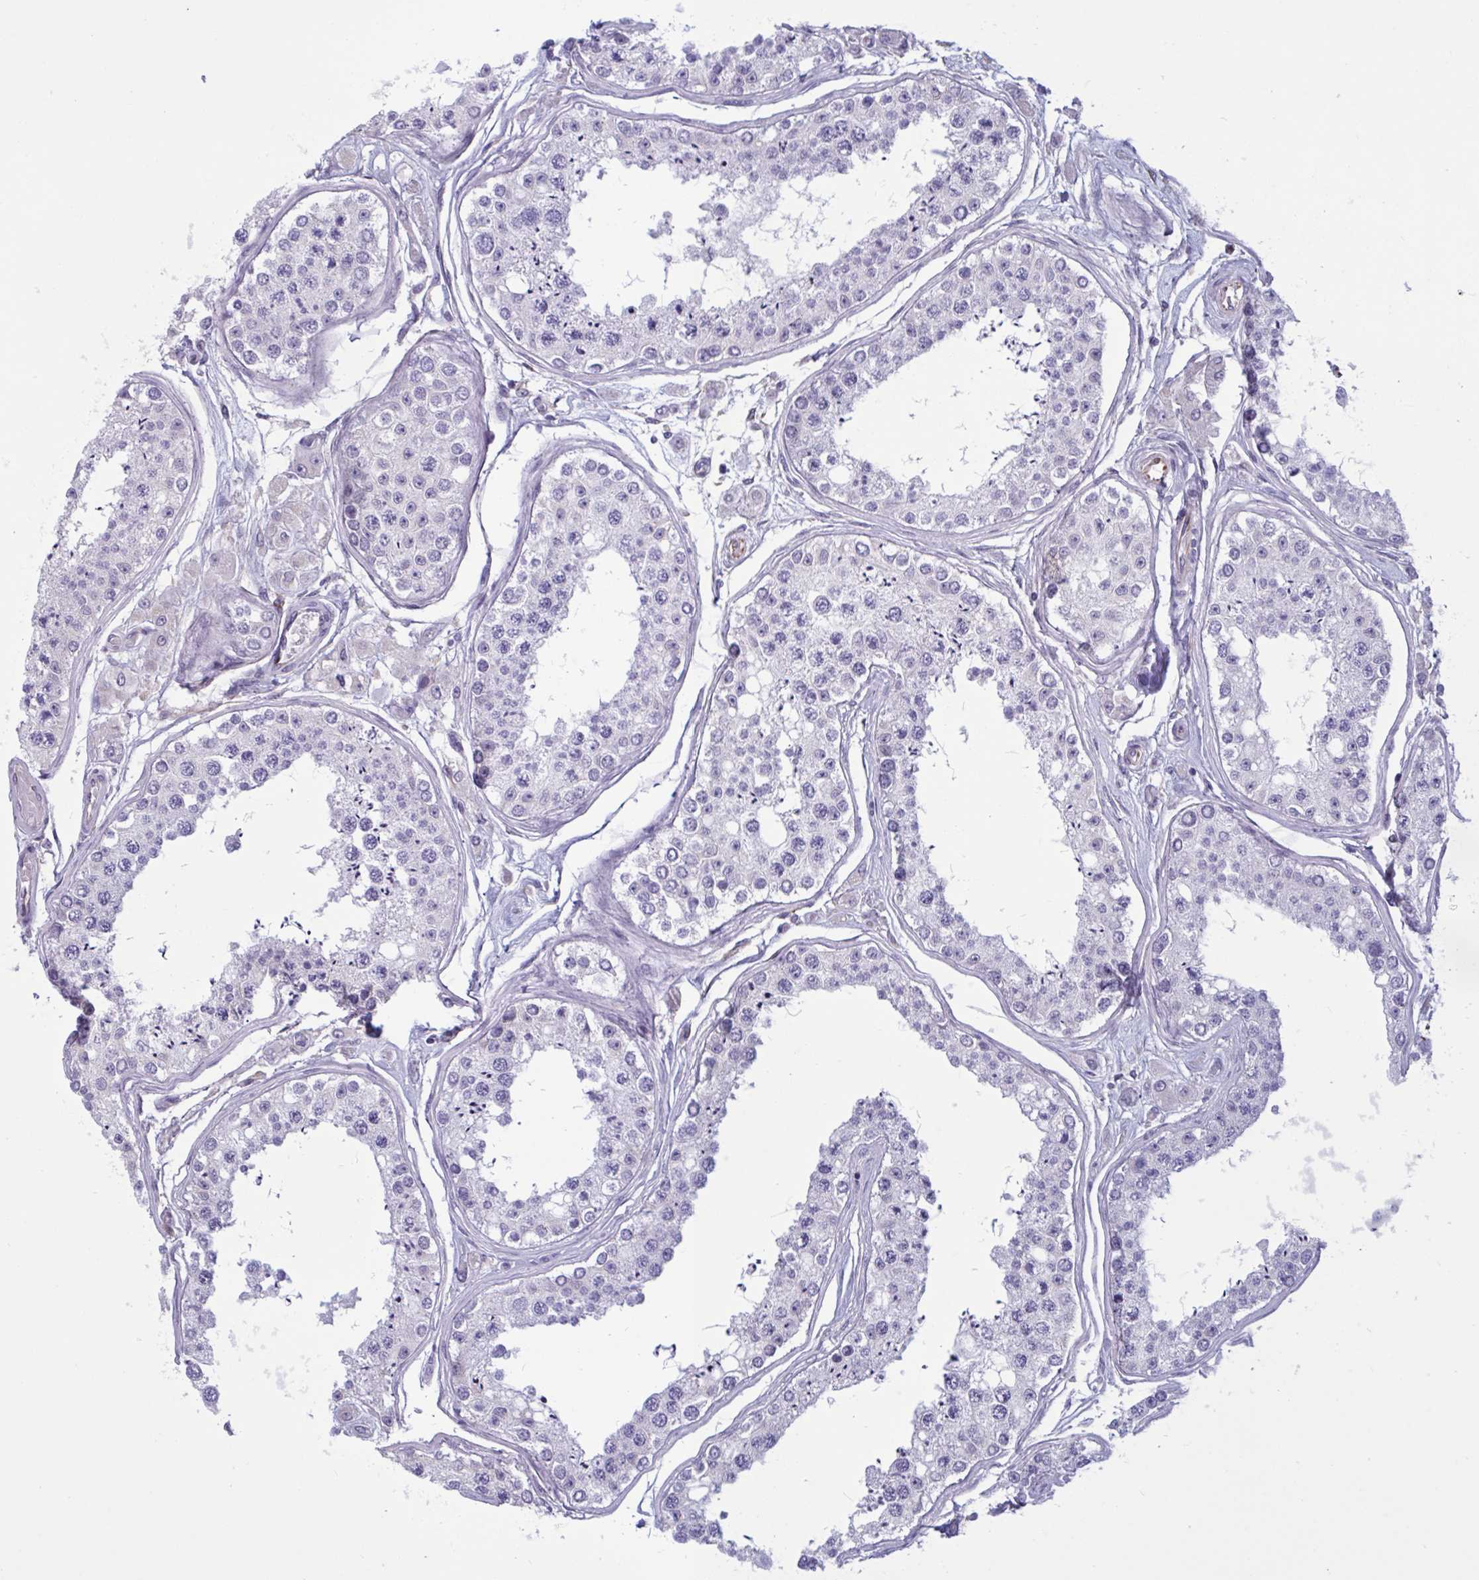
{"staining": {"intensity": "moderate", "quantity": "<25%", "location": "cytoplasmic/membranous"}, "tissue": "testis", "cell_type": "Cells in seminiferous ducts", "image_type": "normal", "snomed": [{"axis": "morphology", "description": "Normal tissue, NOS"}, {"axis": "topography", "description": "Testis"}], "caption": "Protein analysis of normal testis demonstrates moderate cytoplasmic/membranous expression in approximately <25% of cells in seminiferous ducts.", "gene": "OR1L3", "patient": {"sex": "male", "age": 25}}